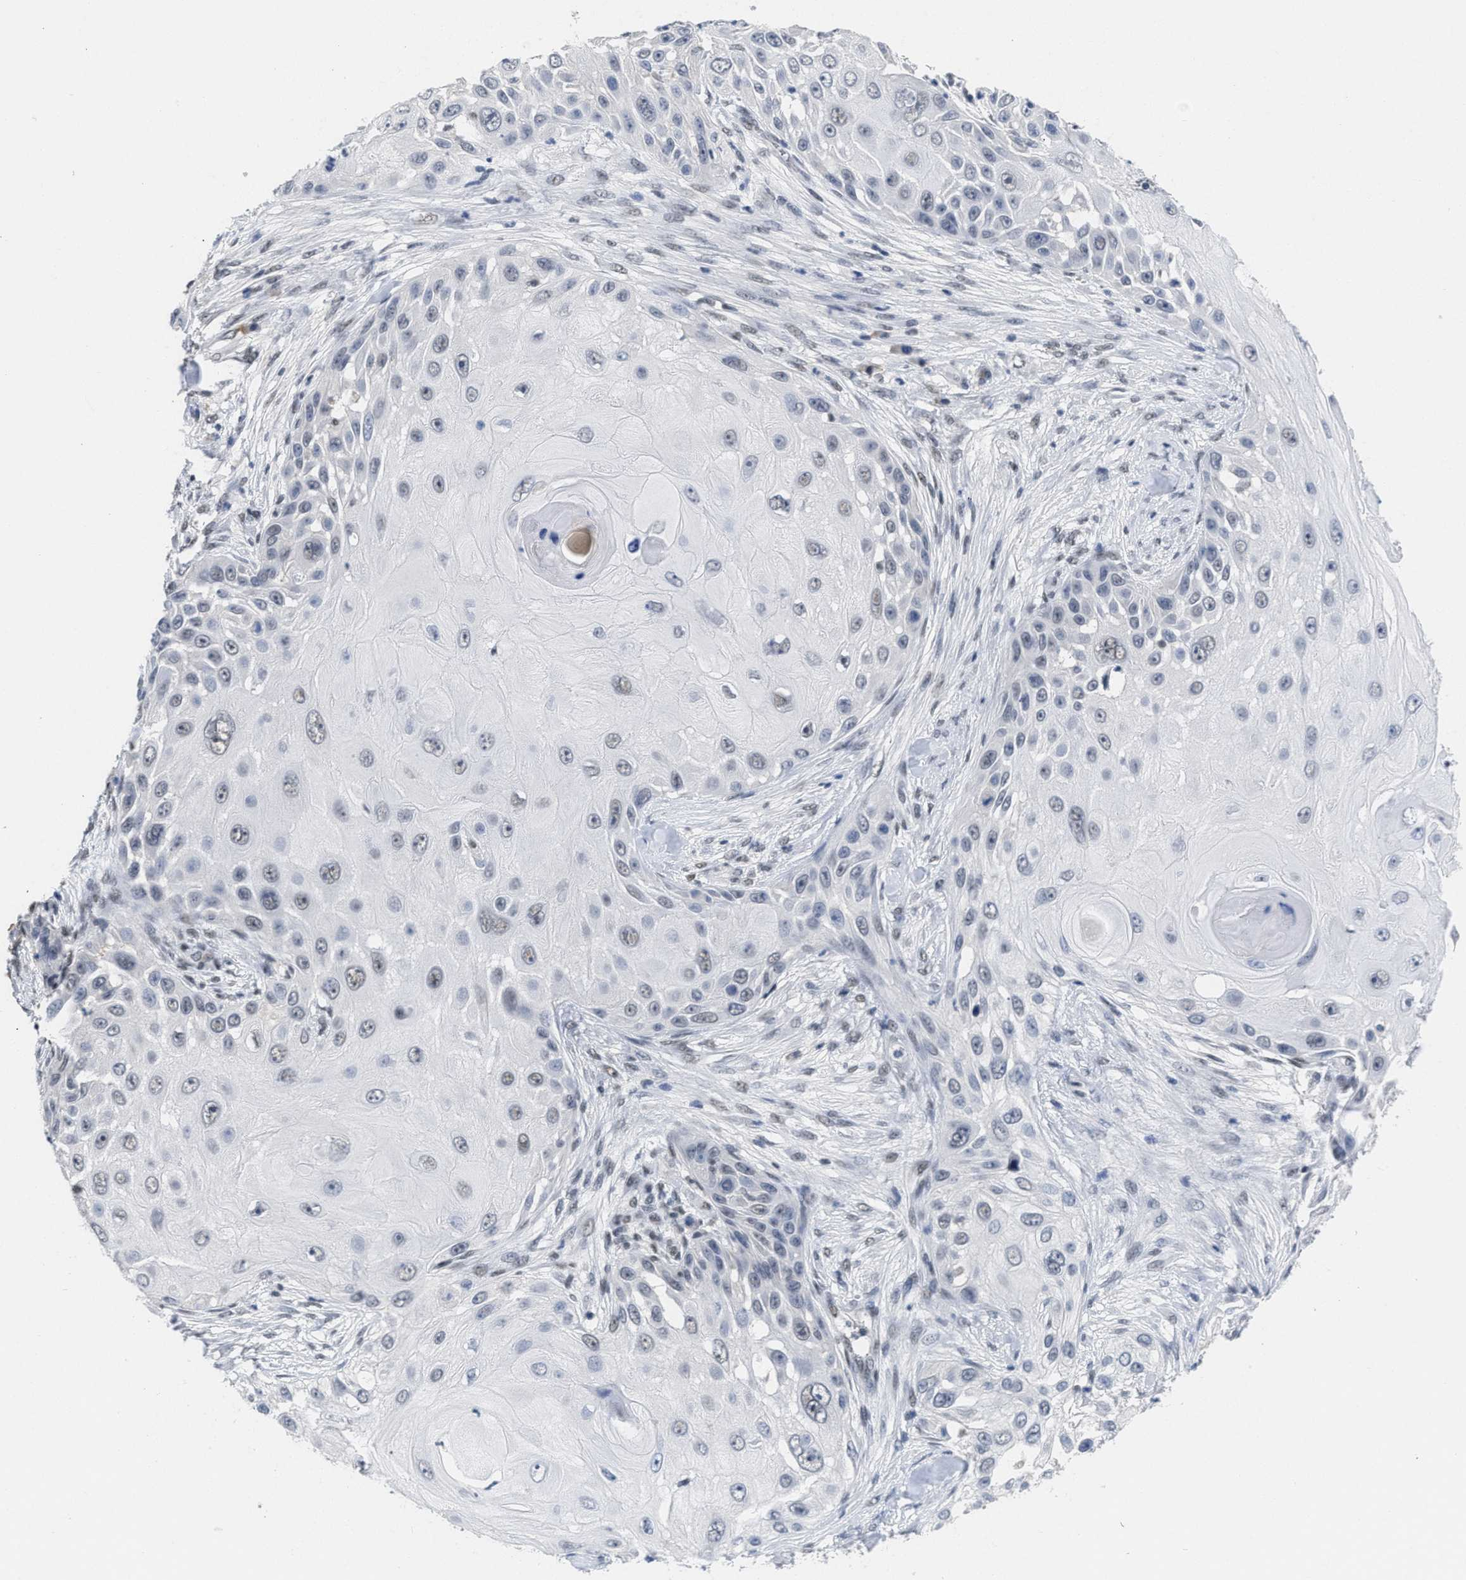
{"staining": {"intensity": "weak", "quantity": "<25%", "location": "nuclear"}, "tissue": "skin cancer", "cell_type": "Tumor cells", "image_type": "cancer", "snomed": [{"axis": "morphology", "description": "Squamous cell carcinoma, NOS"}, {"axis": "topography", "description": "Skin"}], "caption": "This is an IHC histopathology image of skin squamous cell carcinoma. There is no expression in tumor cells.", "gene": "GGNBP2", "patient": {"sex": "female", "age": 44}}